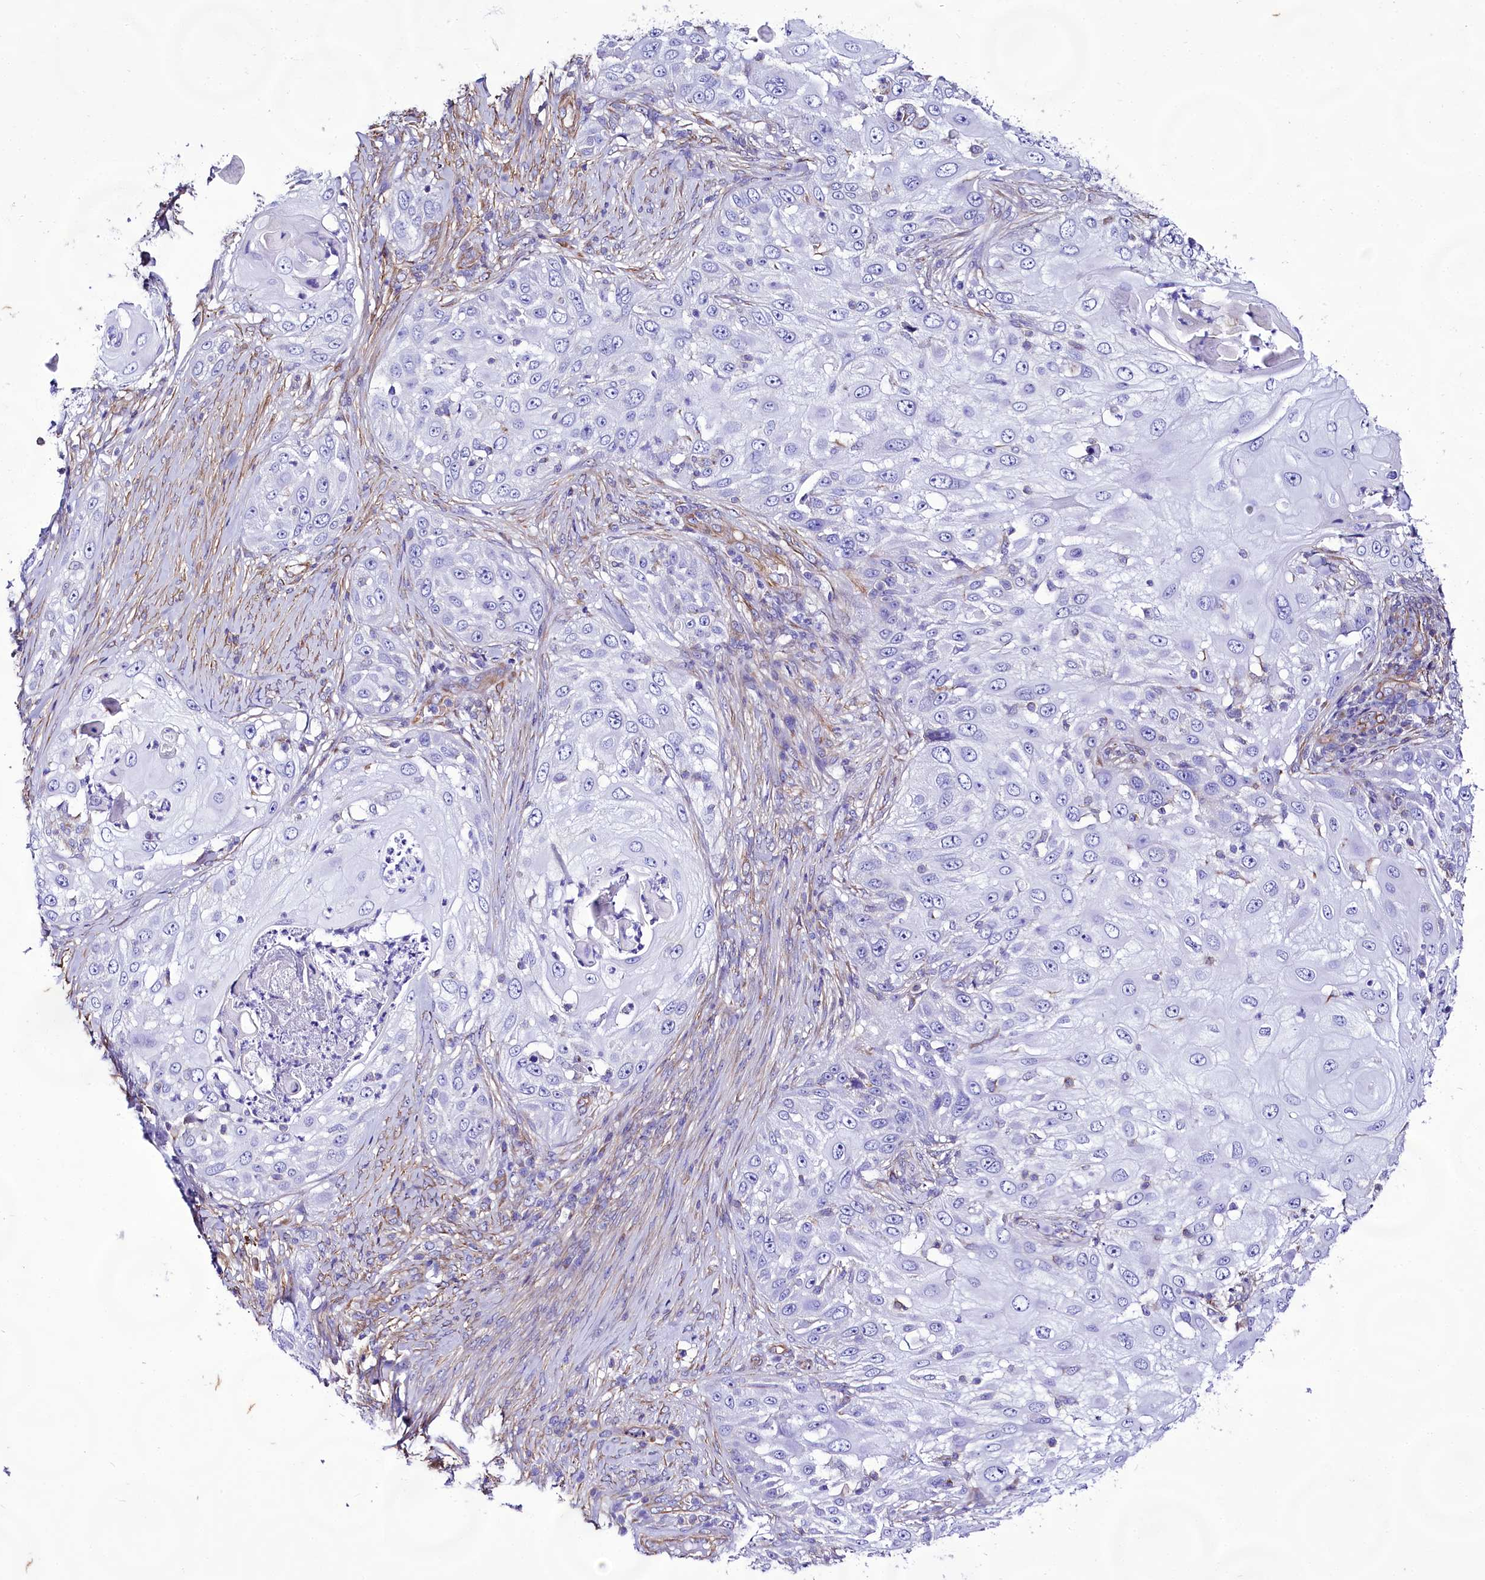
{"staining": {"intensity": "negative", "quantity": "none", "location": "none"}, "tissue": "skin cancer", "cell_type": "Tumor cells", "image_type": "cancer", "snomed": [{"axis": "morphology", "description": "Squamous cell carcinoma, NOS"}, {"axis": "topography", "description": "Skin"}], "caption": "DAB (3,3'-diaminobenzidine) immunohistochemical staining of squamous cell carcinoma (skin) demonstrates no significant positivity in tumor cells. (Immunohistochemistry (ihc), brightfield microscopy, high magnification).", "gene": "CD99", "patient": {"sex": "female", "age": 44}}